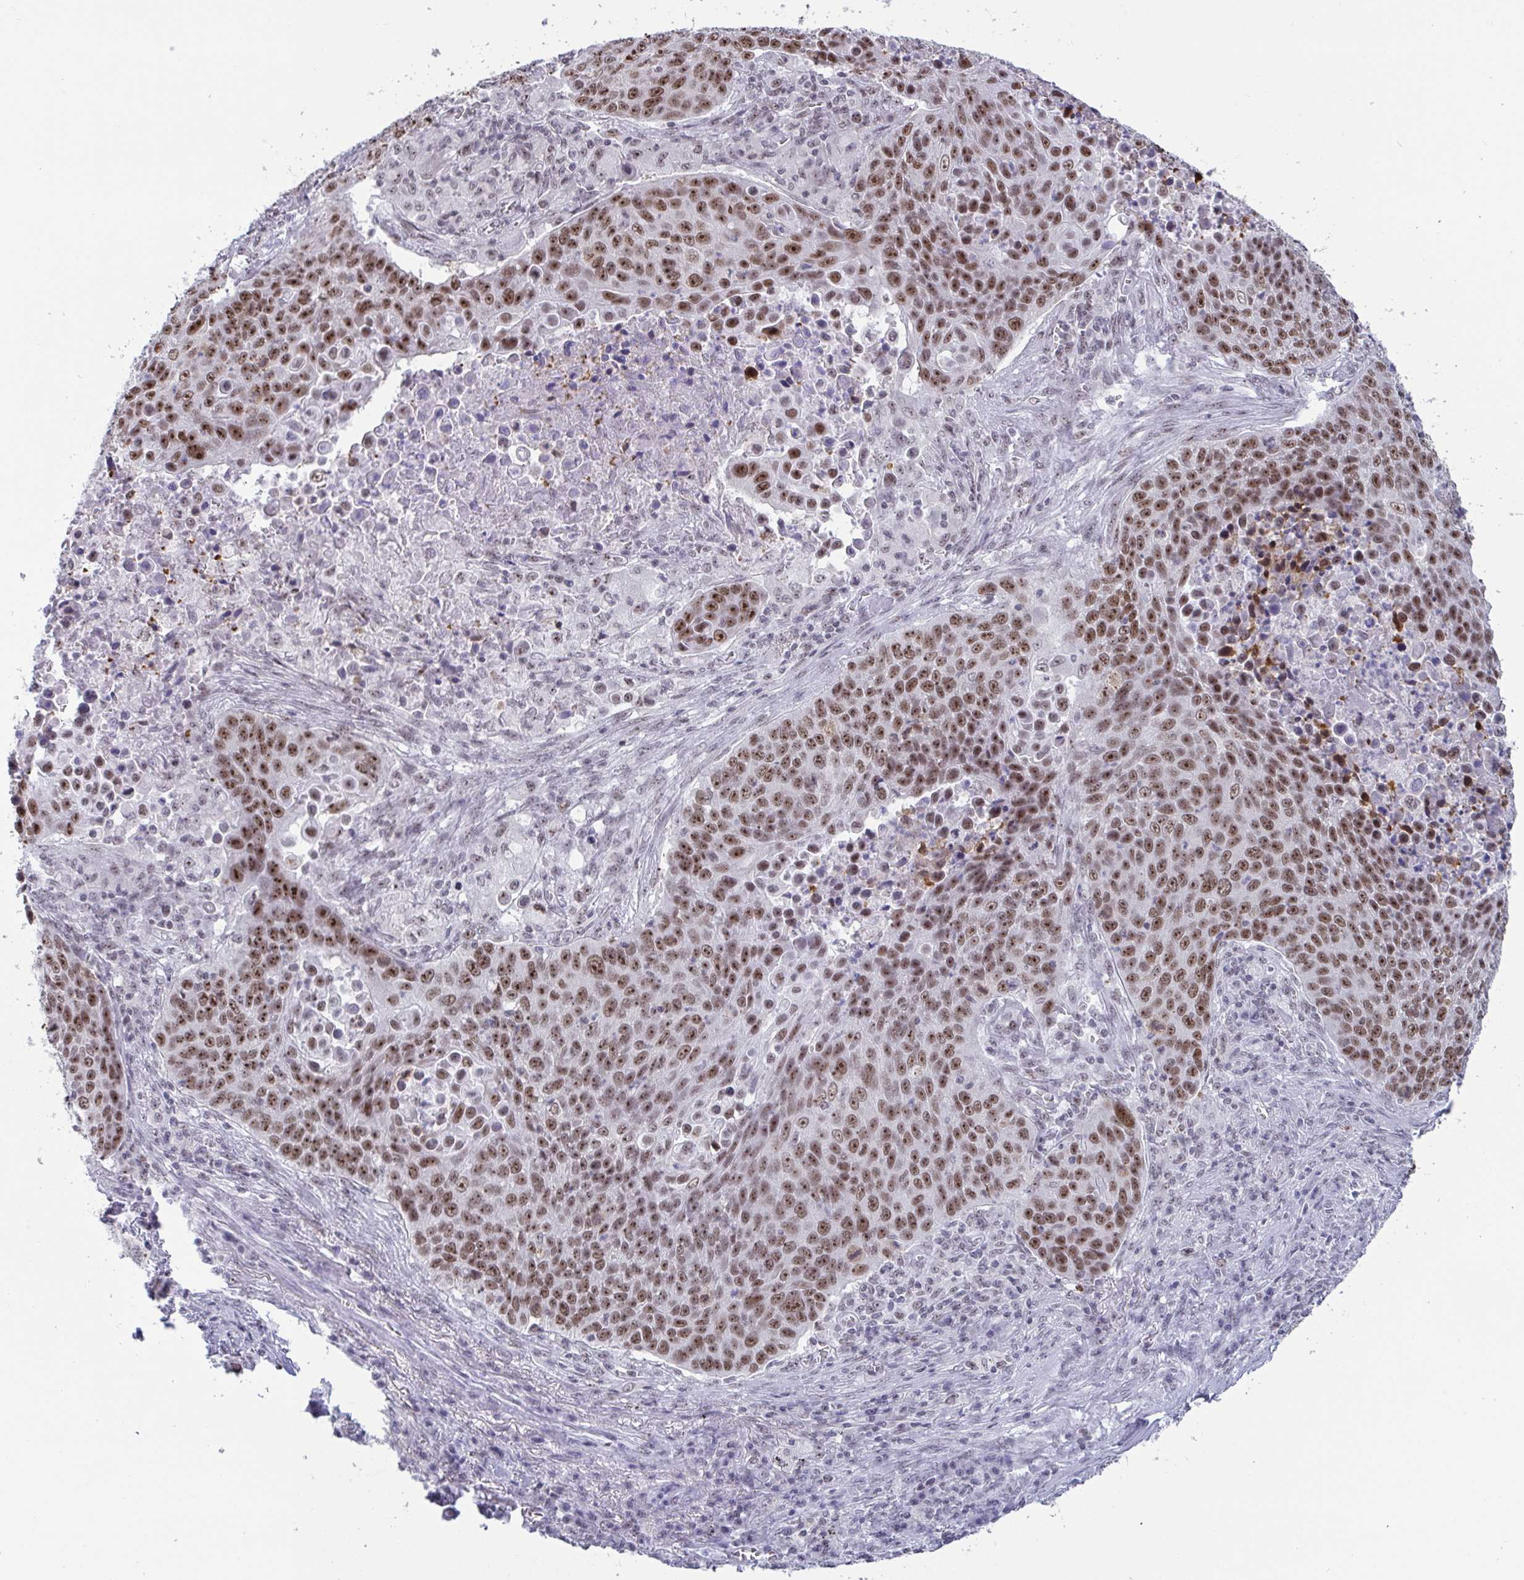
{"staining": {"intensity": "moderate", "quantity": ">75%", "location": "nuclear"}, "tissue": "lung cancer", "cell_type": "Tumor cells", "image_type": "cancer", "snomed": [{"axis": "morphology", "description": "Squamous cell carcinoma, NOS"}, {"axis": "topography", "description": "Lung"}], "caption": "Immunohistochemistry (IHC) photomicrograph of neoplastic tissue: lung squamous cell carcinoma stained using immunohistochemistry (IHC) shows medium levels of moderate protein expression localized specifically in the nuclear of tumor cells, appearing as a nuclear brown color.", "gene": "SUPT16H", "patient": {"sex": "male", "age": 78}}